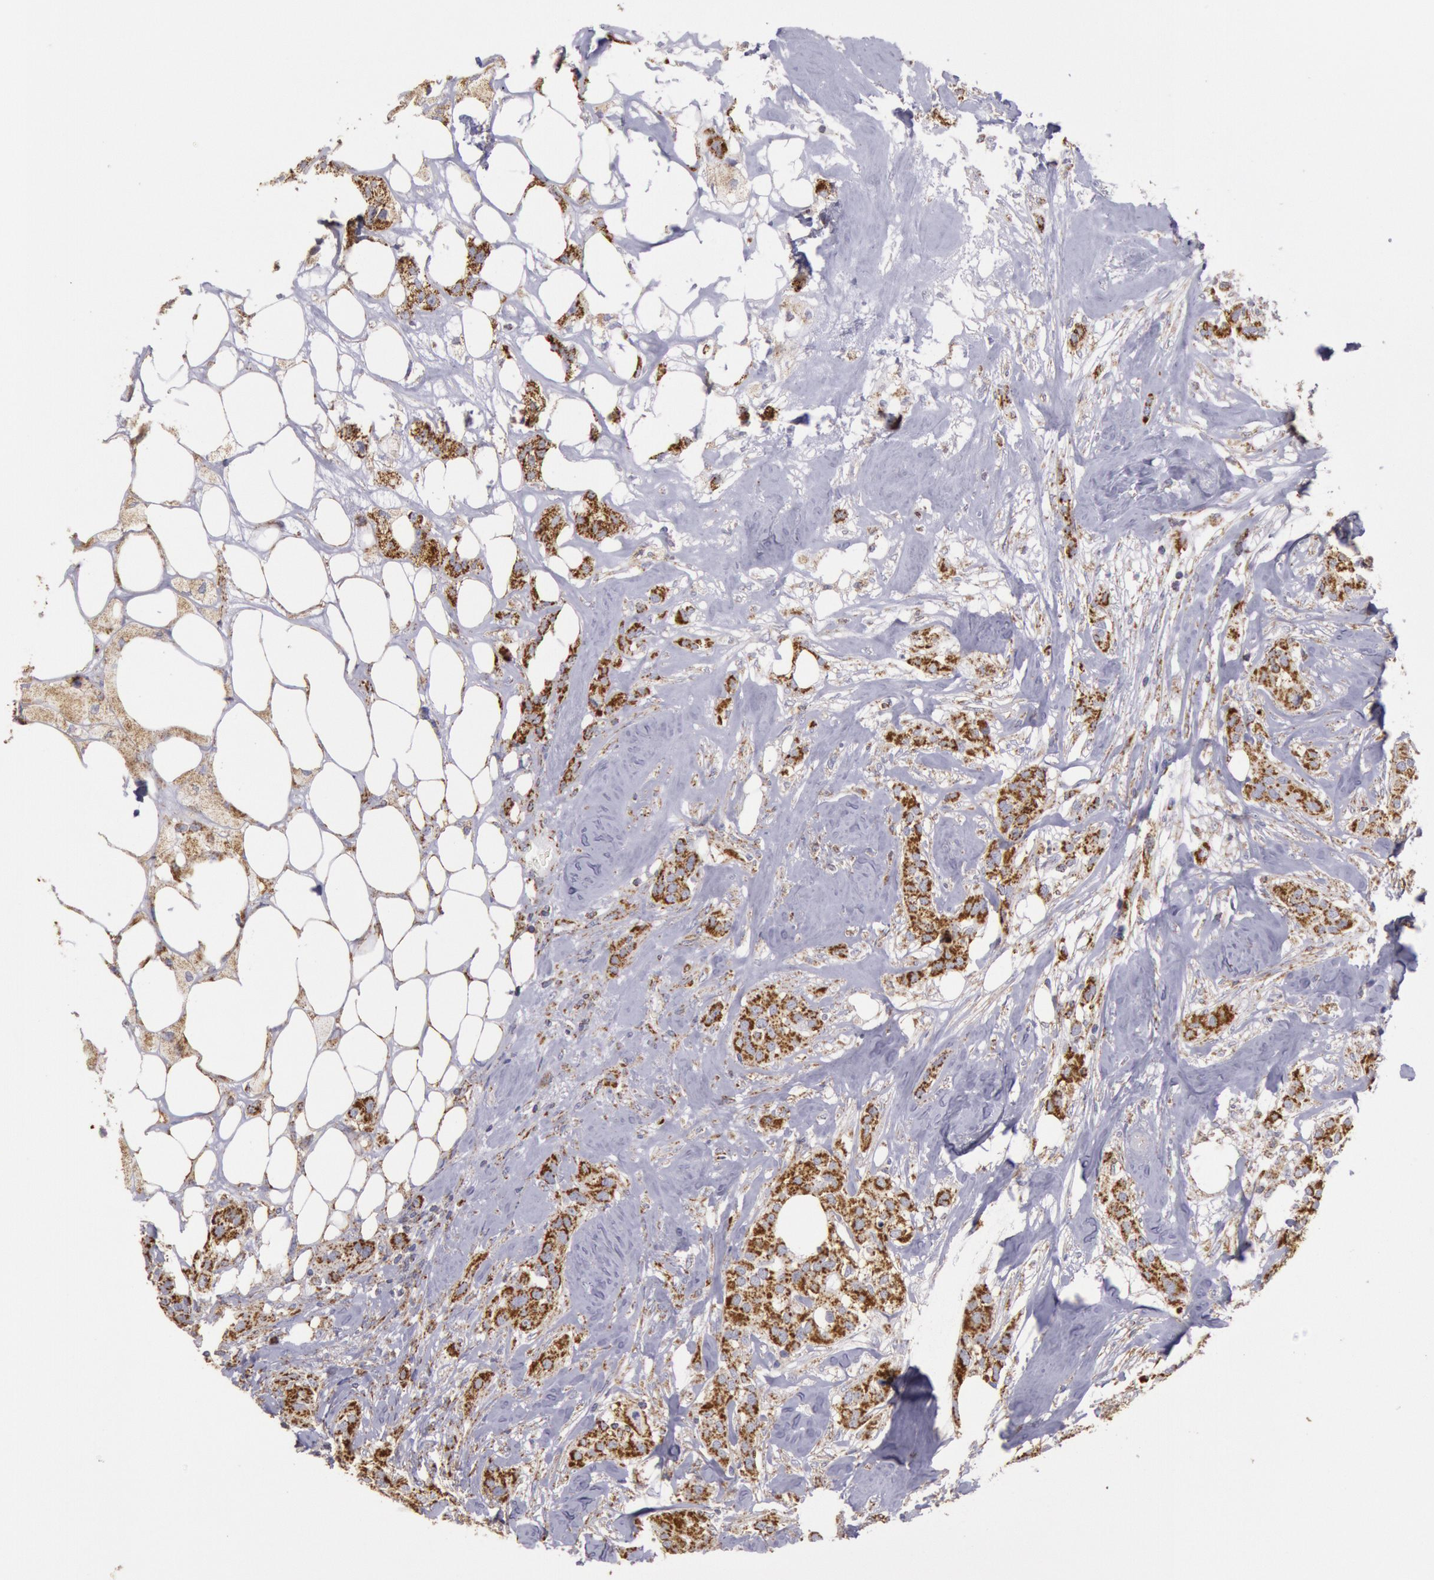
{"staining": {"intensity": "moderate", "quantity": ">75%", "location": "cytoplasmic/membranous"}, "tissue": "breast cancer", "cell_type": "Tumor cells", "image_type": "cancer", "snomed": [{"axis": "morphology", "description": "Duct carcinoma"}, {"axis": "topography", "description": "Breast"}], "caption": "Infiltrating ductal carcinoma (breast) stained for a protein (brown) exhibits moderate cytoplasmic/membranous positive expression in approximately >75% of tumor cells.", "gene": "CYC1", "patient": {"sex": "female", "age": 45}}